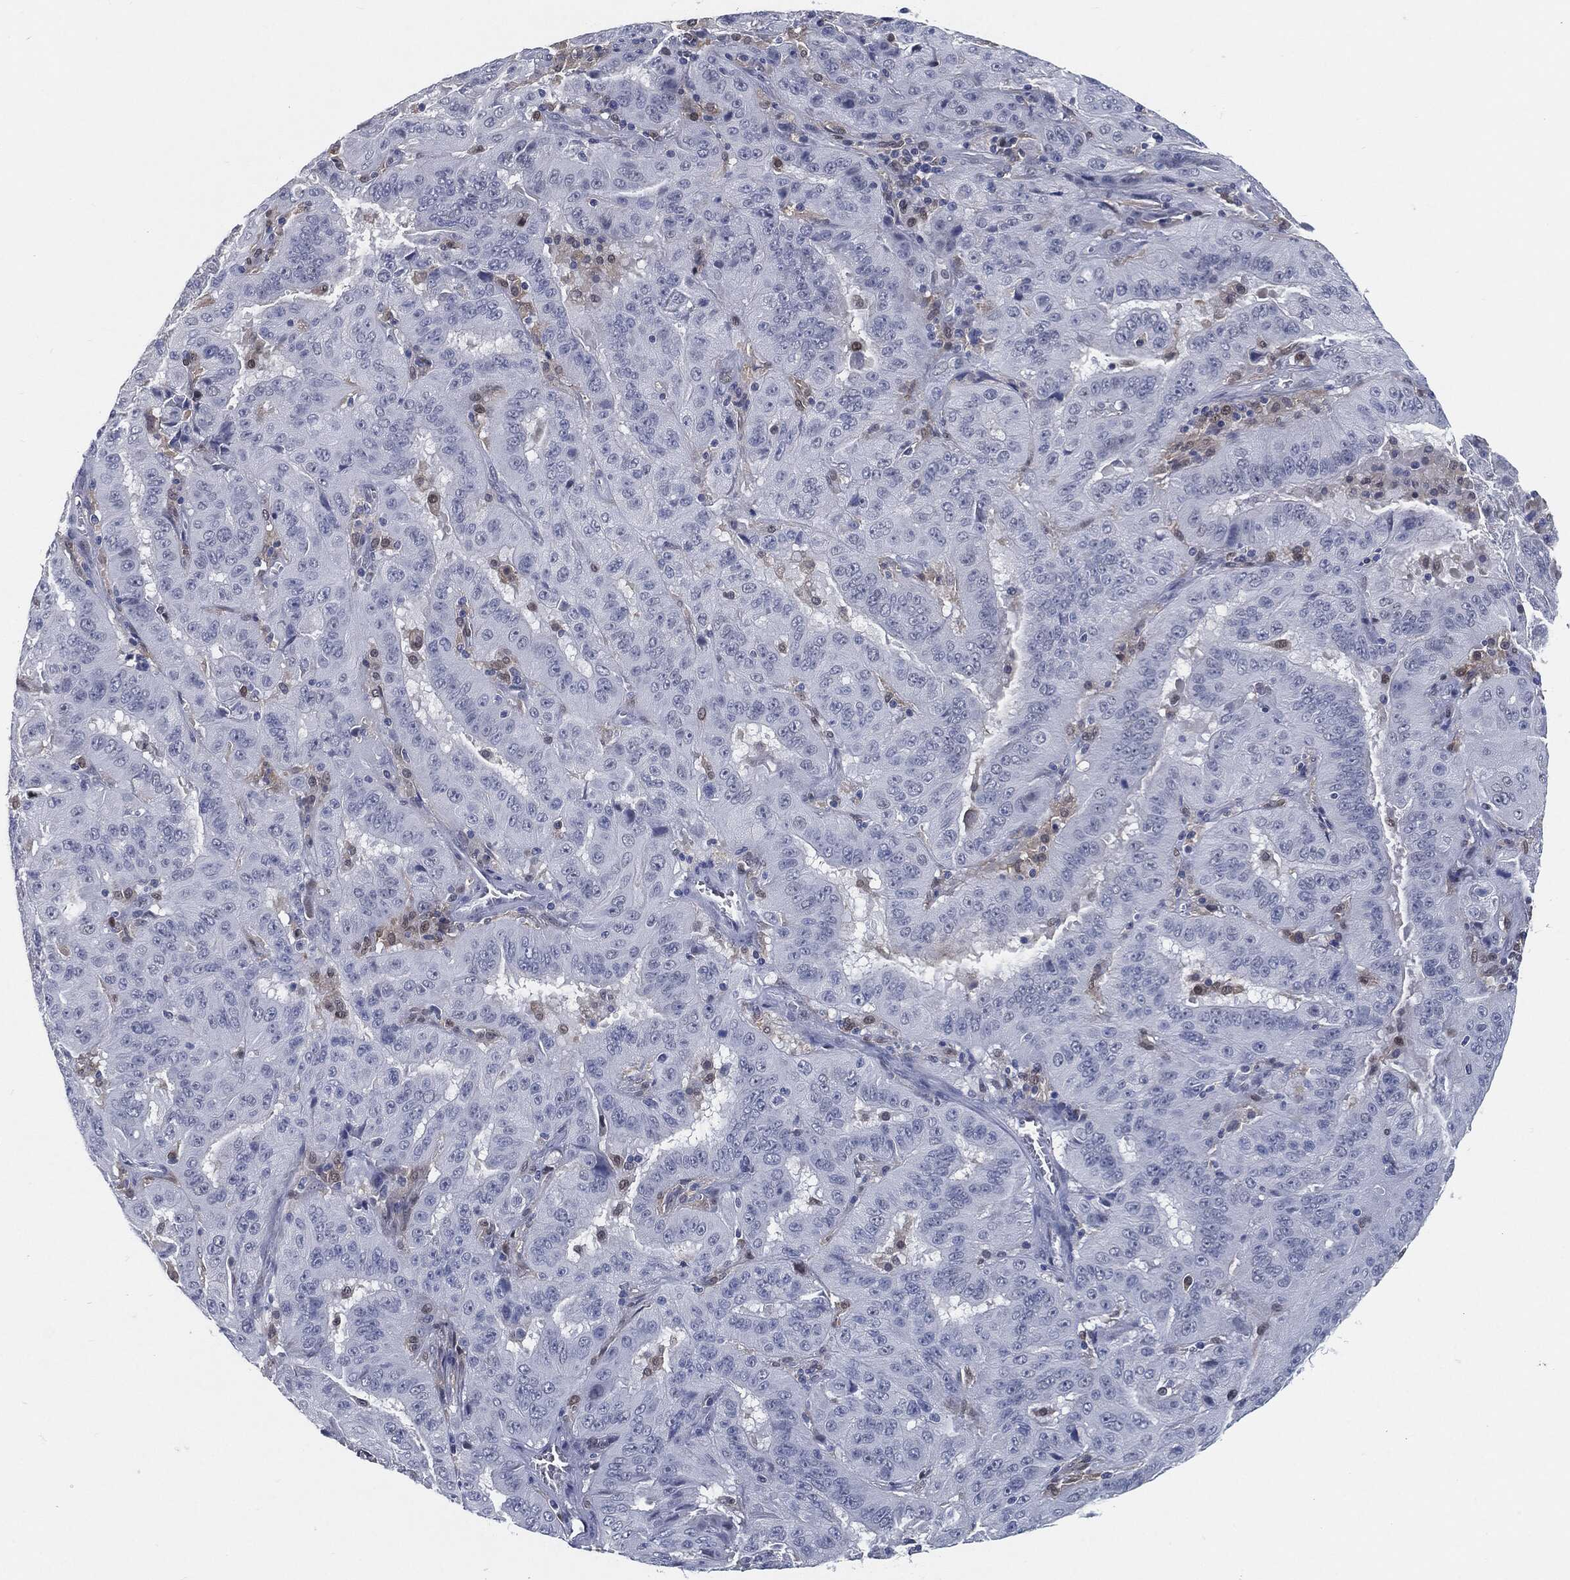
{"staining": {"intensity": "negative", "quantity": "none", "location": "none"}, "tissue": "pancreatic cancer", "cell_type": "Tumor cells", "image_type": "cancer", "snomed": [{"axis": "morphology", "description": "Adenocarcinoma, NOS"}, {"axis": "topography", "description": "Pancreas"}], "caption": "Immunohistochemical staining of adenocarcinoma (pancreatic) shows no significant staining in tumor cells.", "gene": "PROM1", "patient": {"sex": "male", "age": 63}}